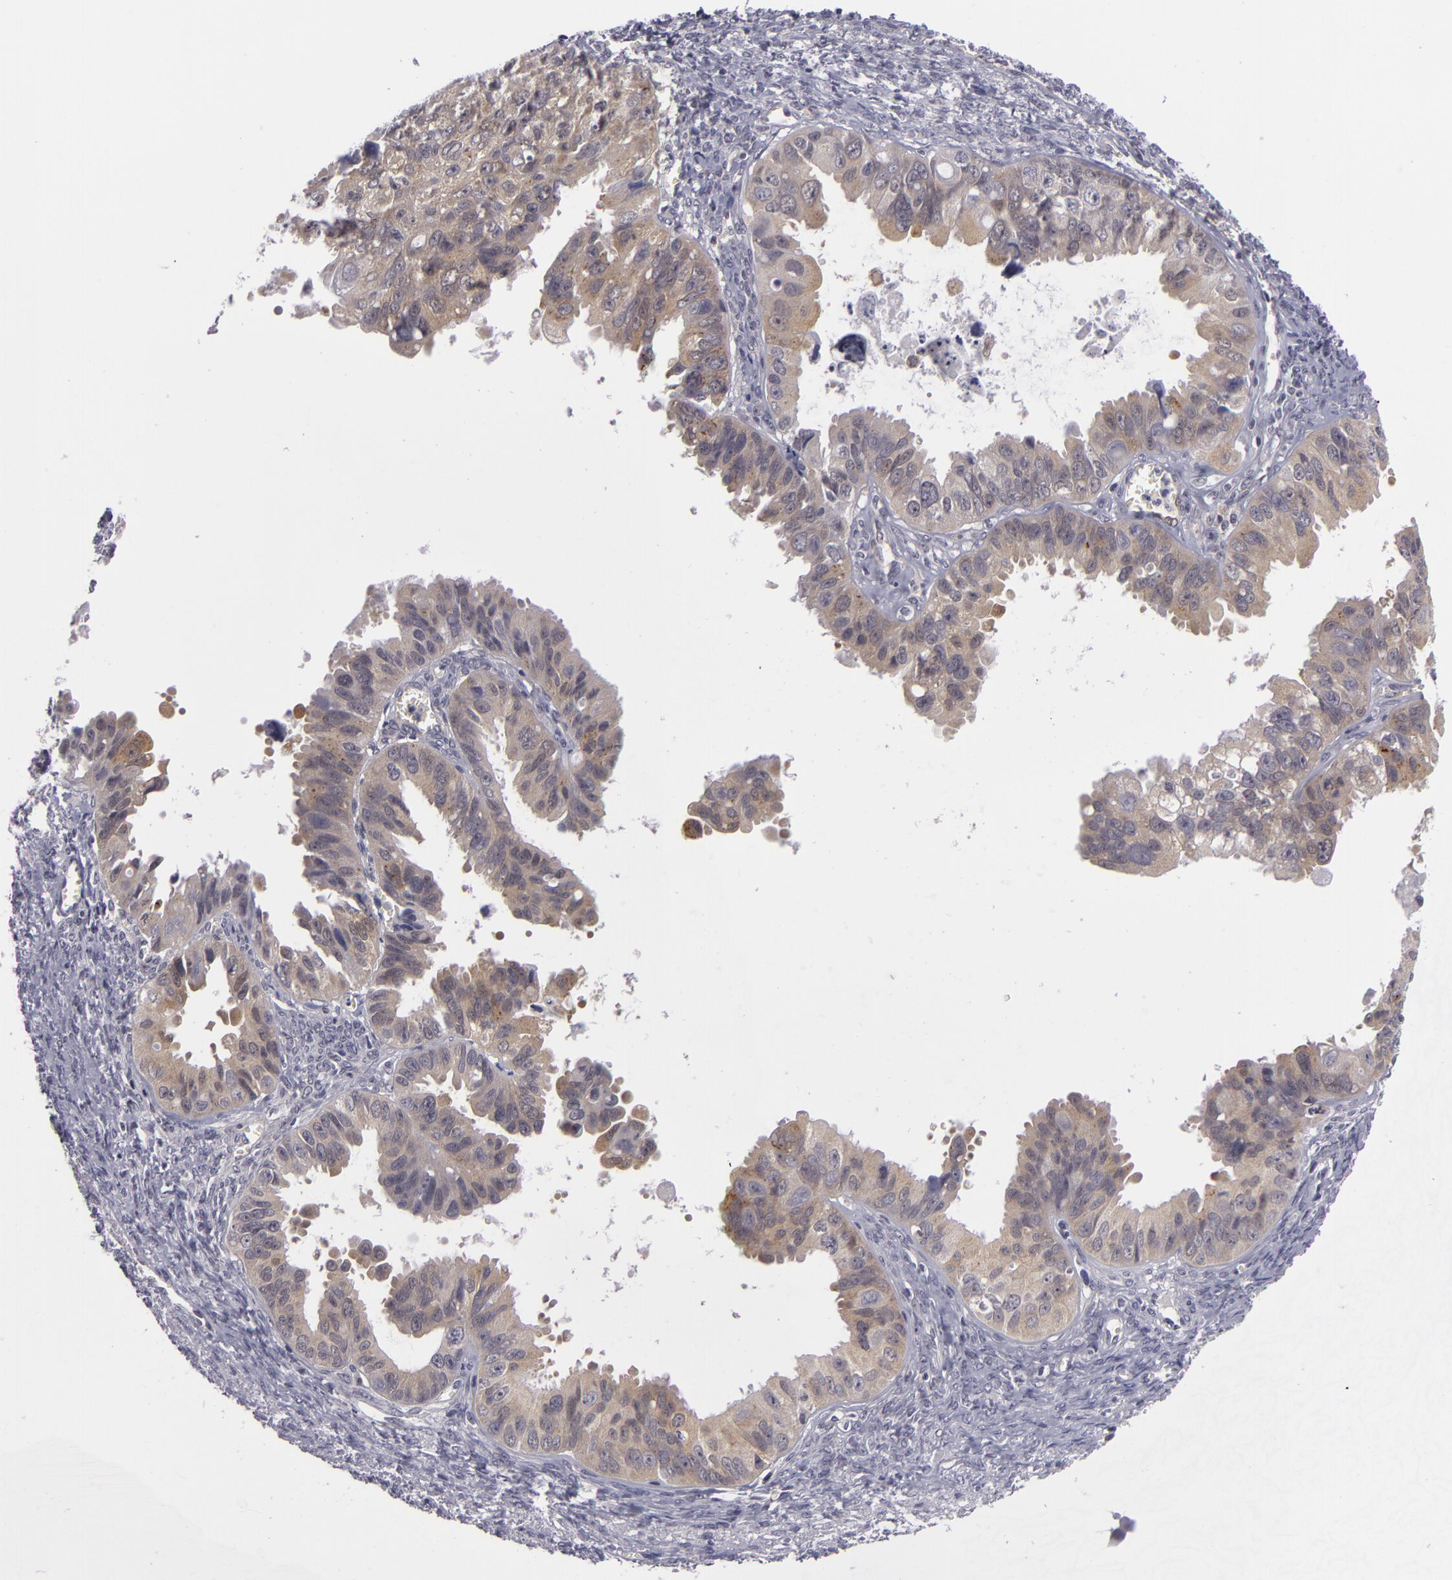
{"staining": {"intensity": "weak", "quantity": ">75%", "location": "cytoplasmic/membranous"}, "tissue": "ovarian cancer", "cell_type": "Tumor cells", "image_type": "cancer", "snomed": [{"axis": "morphology", "description": "Carcinoma, endometroid"}, {"axis": "topography", "description": "Ovary"}], "caption": "Immunohistochemical staining of ovarian cancer demonstrates weak cytoplasmic/membranous protein expression in about >75% of tumor cells.", "gene": "BCL10", "patient": {"sex": "female", "age": 85}}